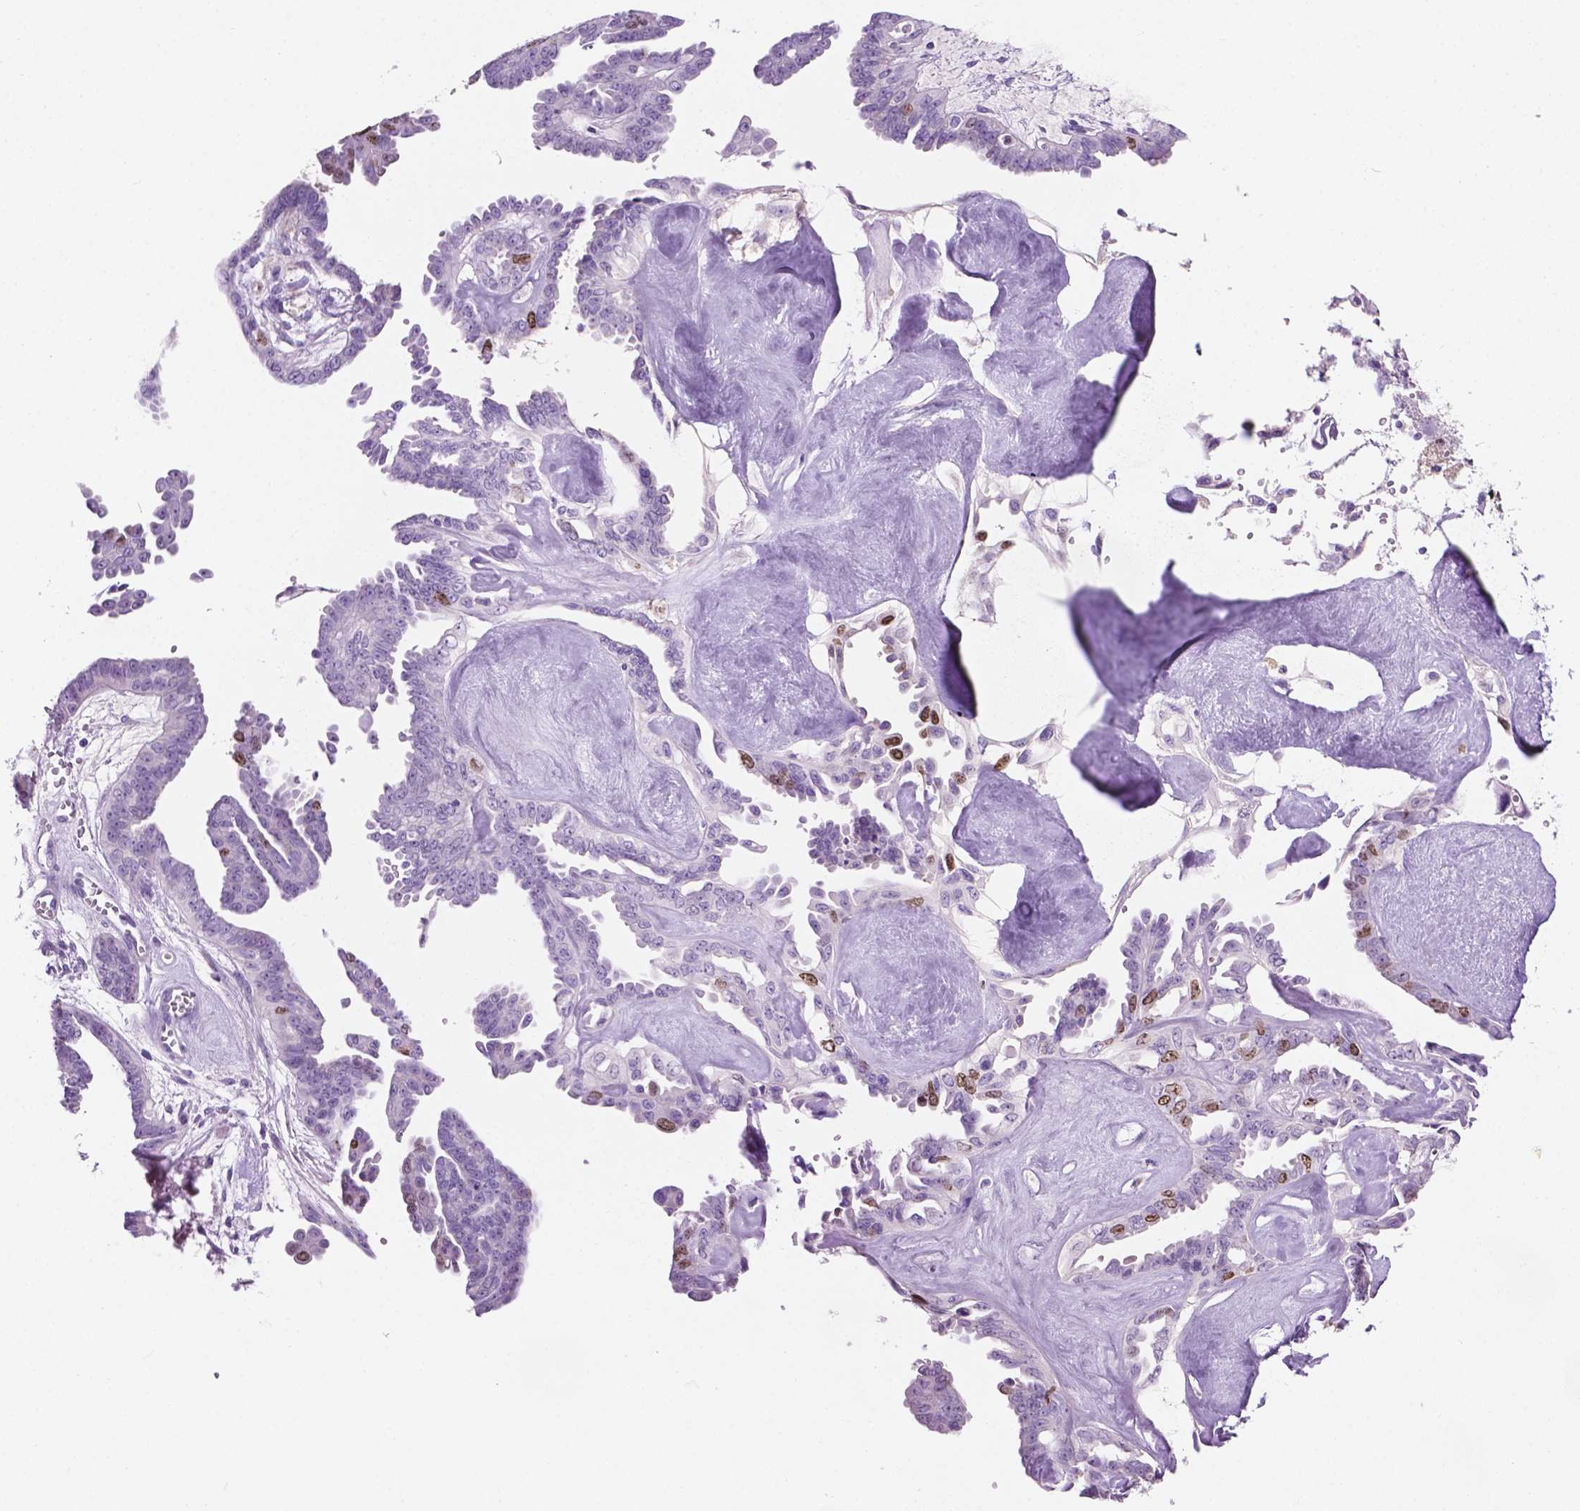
{"staining": {"intensity": "moderate", "quantity": "<25%", "location": "nuclear"}, "tissue": "ovarian cancer", "cell_type": "Tumor cells", "image_type": "cancer", "snomed": [{"axis": "morphology", "description": "Cystadenocarcinoma, serous, NOS"}, {"axis": "topography", "description": "Ovary"}], "caption": "A brown stain highlights moderate nuclear positivity of a protein in human ovarian serous cystadenocarcinoma tumor cells.", "gene": "SIAH2", "patient": {"sex": "female", "age": 71}}